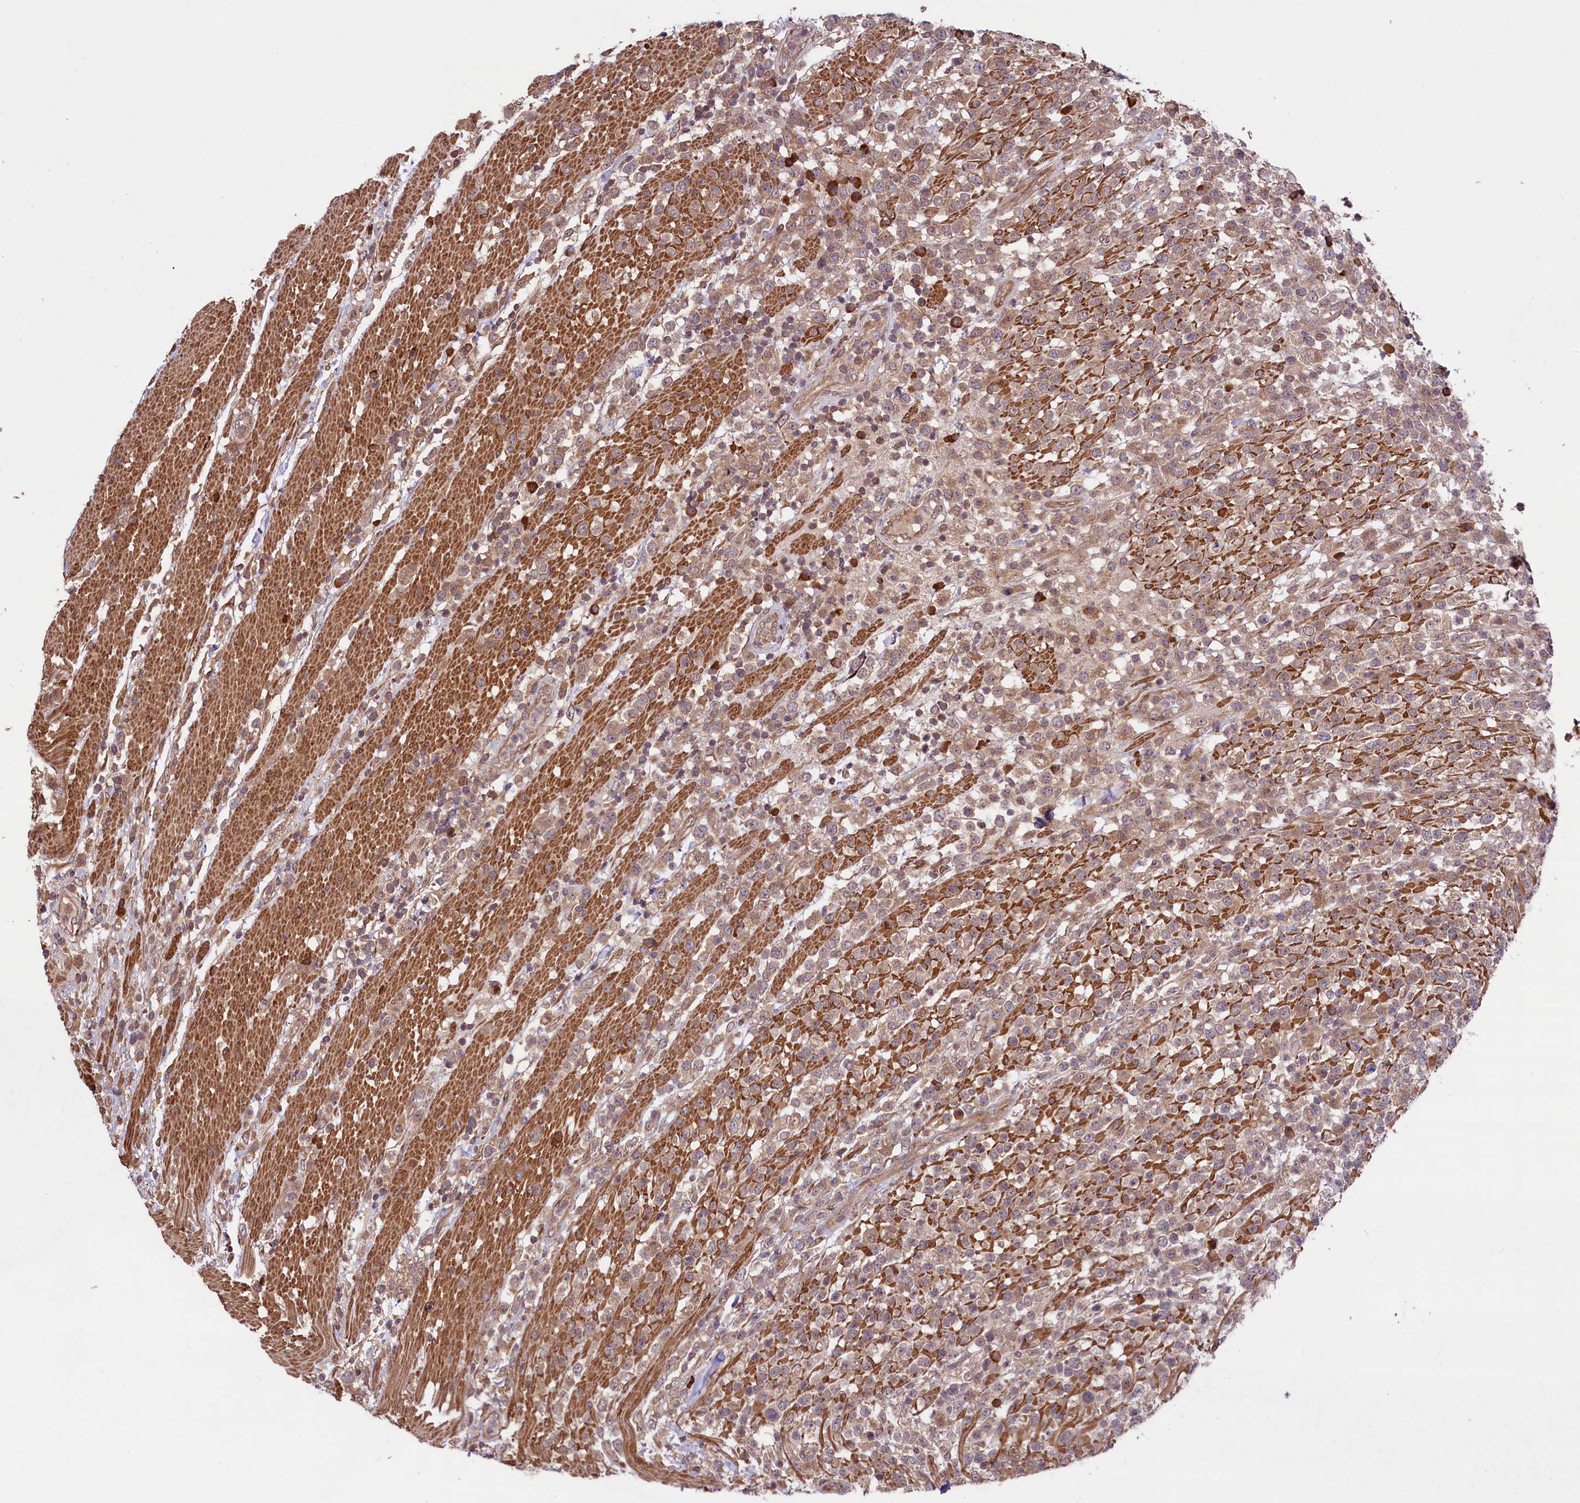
{"staining": {"intensity": "weak", "quantity": ">75%", "location": "cytoplasmic/membranous"}, "tissue": "lymphoma", "cell_type": "Tumor cells", "image_type": "cancer", "snomed": [{"axis": "morphology", "description": "Malignant lymphoma, non-Hodgkin's type, High grade"}, {"axis": "topography", "description": "Colon"}], "caption": "IHC (DAB) staining of human malignant lymphoma, non-Hodgkin's type (high-grade) displays weak cytoplasmic/membranous protein expression in about >75% of tumor cells.", "gene": "HDAC5", "patient": {"sex": "female", "age": 53}}